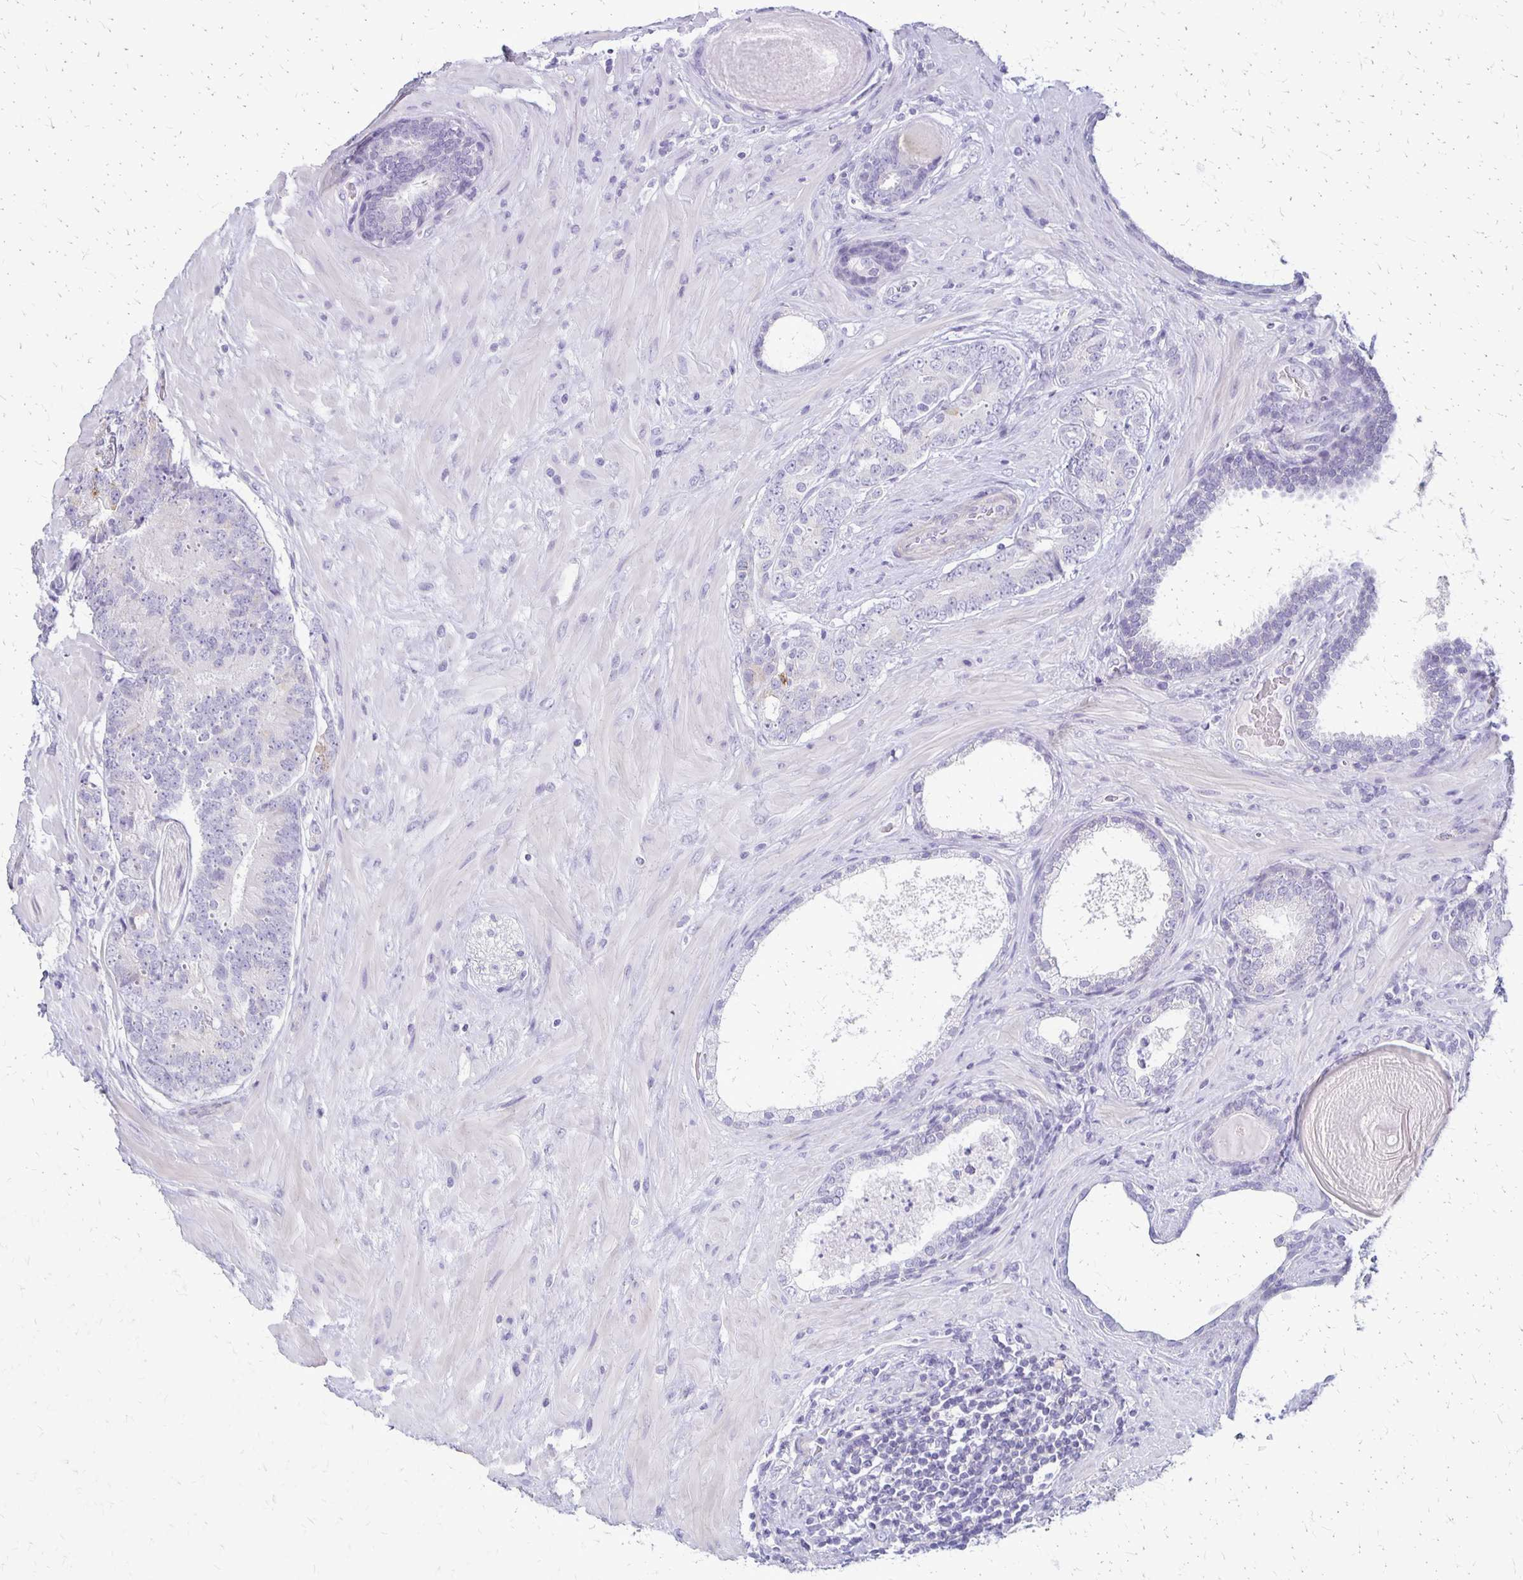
{"staining": {"intensity": "negative", "quantity": "none", "location": "none"}, "tissue": "prostate cancer", "cell_type": "Tumor cells", "image_type": "cancer", "snomed": [{"axis": "morphology", "description": "Adenocarcinoma, High grade"}, {"axis": "topography", "description": "Prostate"}], "caption": "This is a histopathology image of IHC staining of high-grade adenocarcinoma (prostate), which shows no positivity in tumor cells.", "gene": "RHOC", "patient": {"sex": "male", "age": 62}}